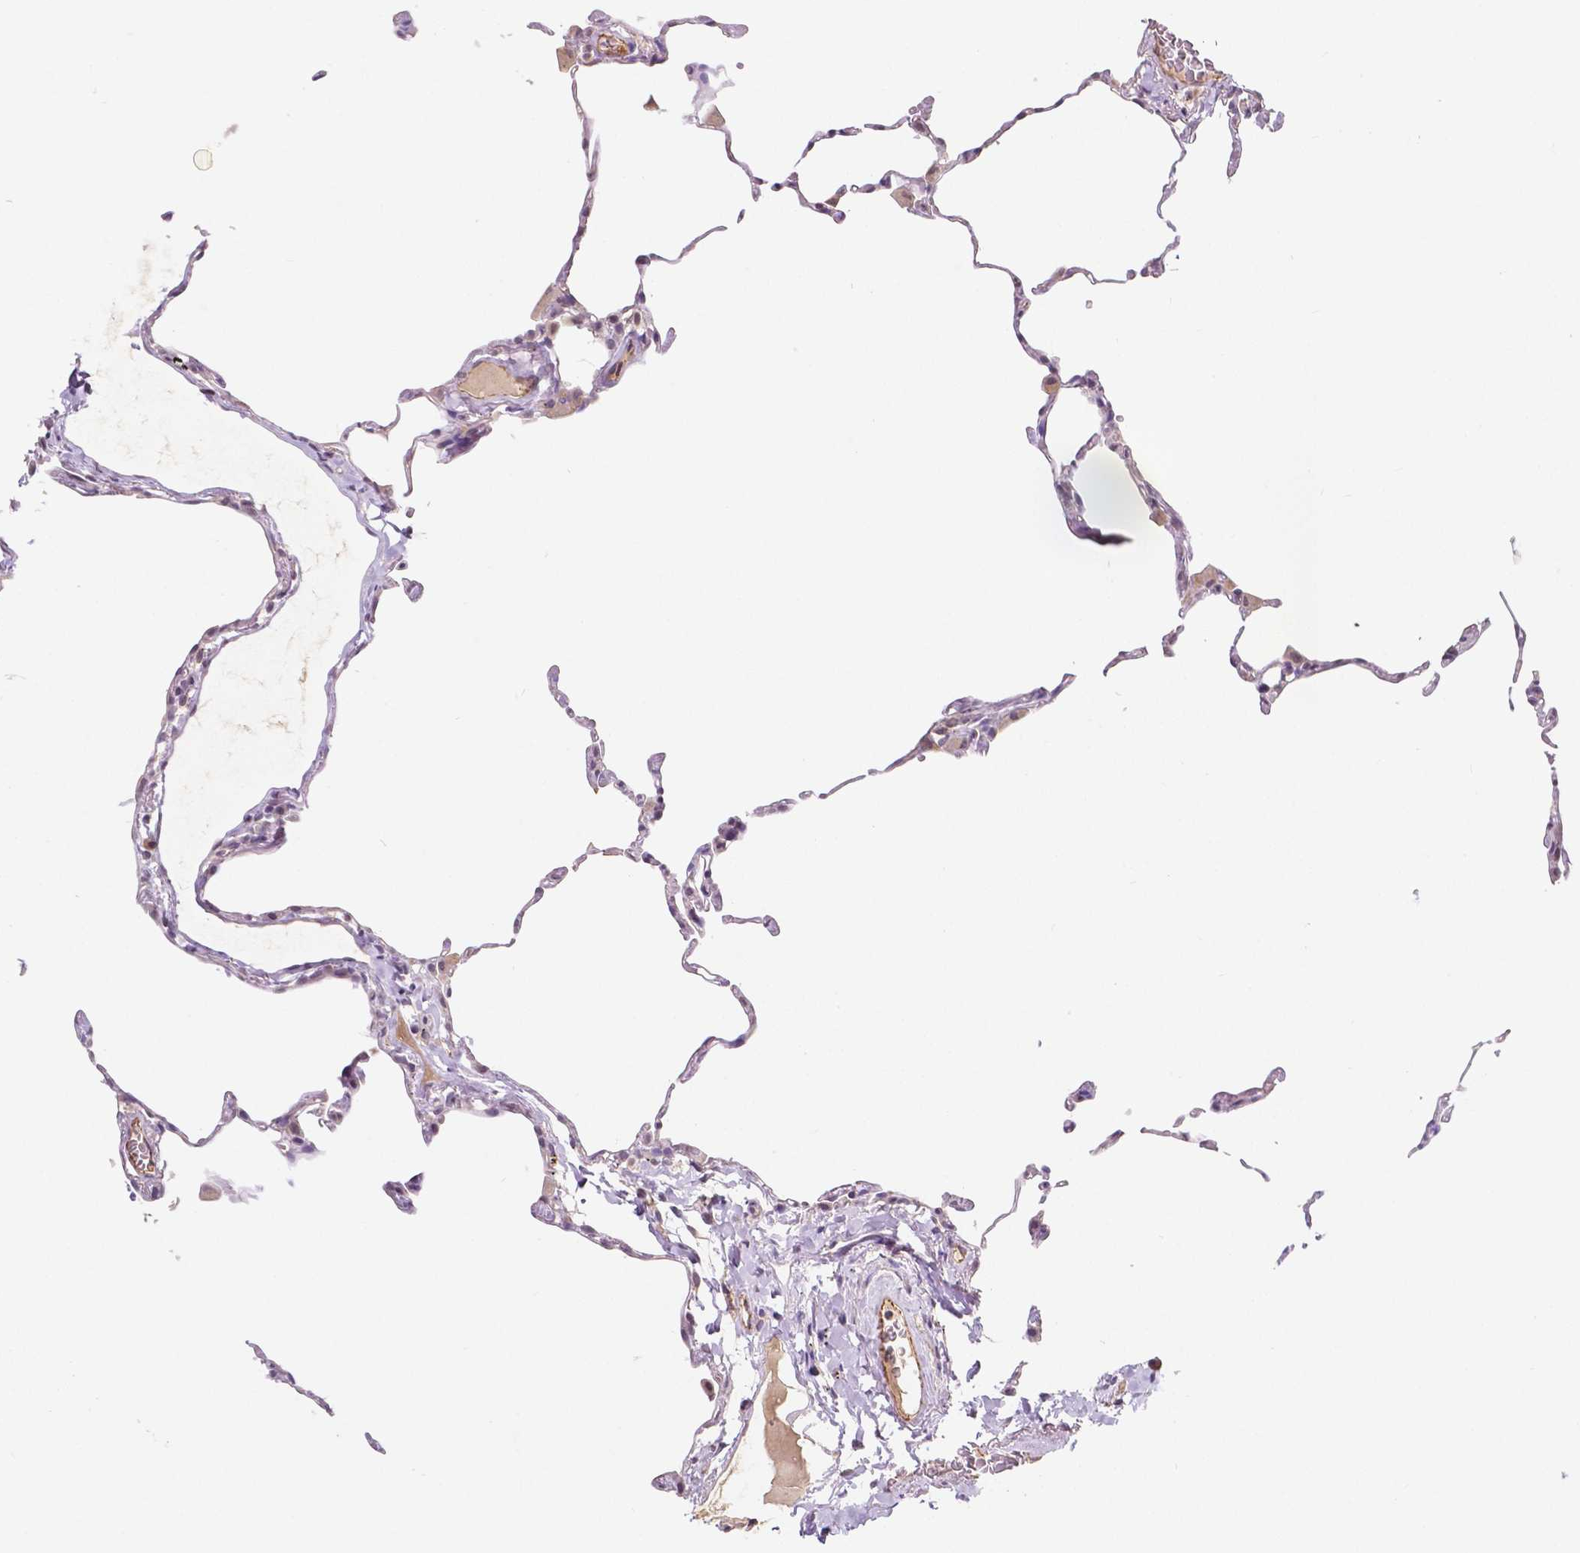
{"staining": {"intensity": "negative", "quantity": "none", "location": "none"}, "tissue": "lung", "cell_type": "Alveolar cells", "image_type": "normal", "snomed": [{"axis": "morphology", "description": "Normal tissue, NOS"}, {"axis": "topography", "description": "Lung"}], "caption": "Immunohistochemical staining of benign lung shows no significant staining in alveolar cells.", "gene": "ELAVL2", "patient": {"sex": "female", "age": 57}}